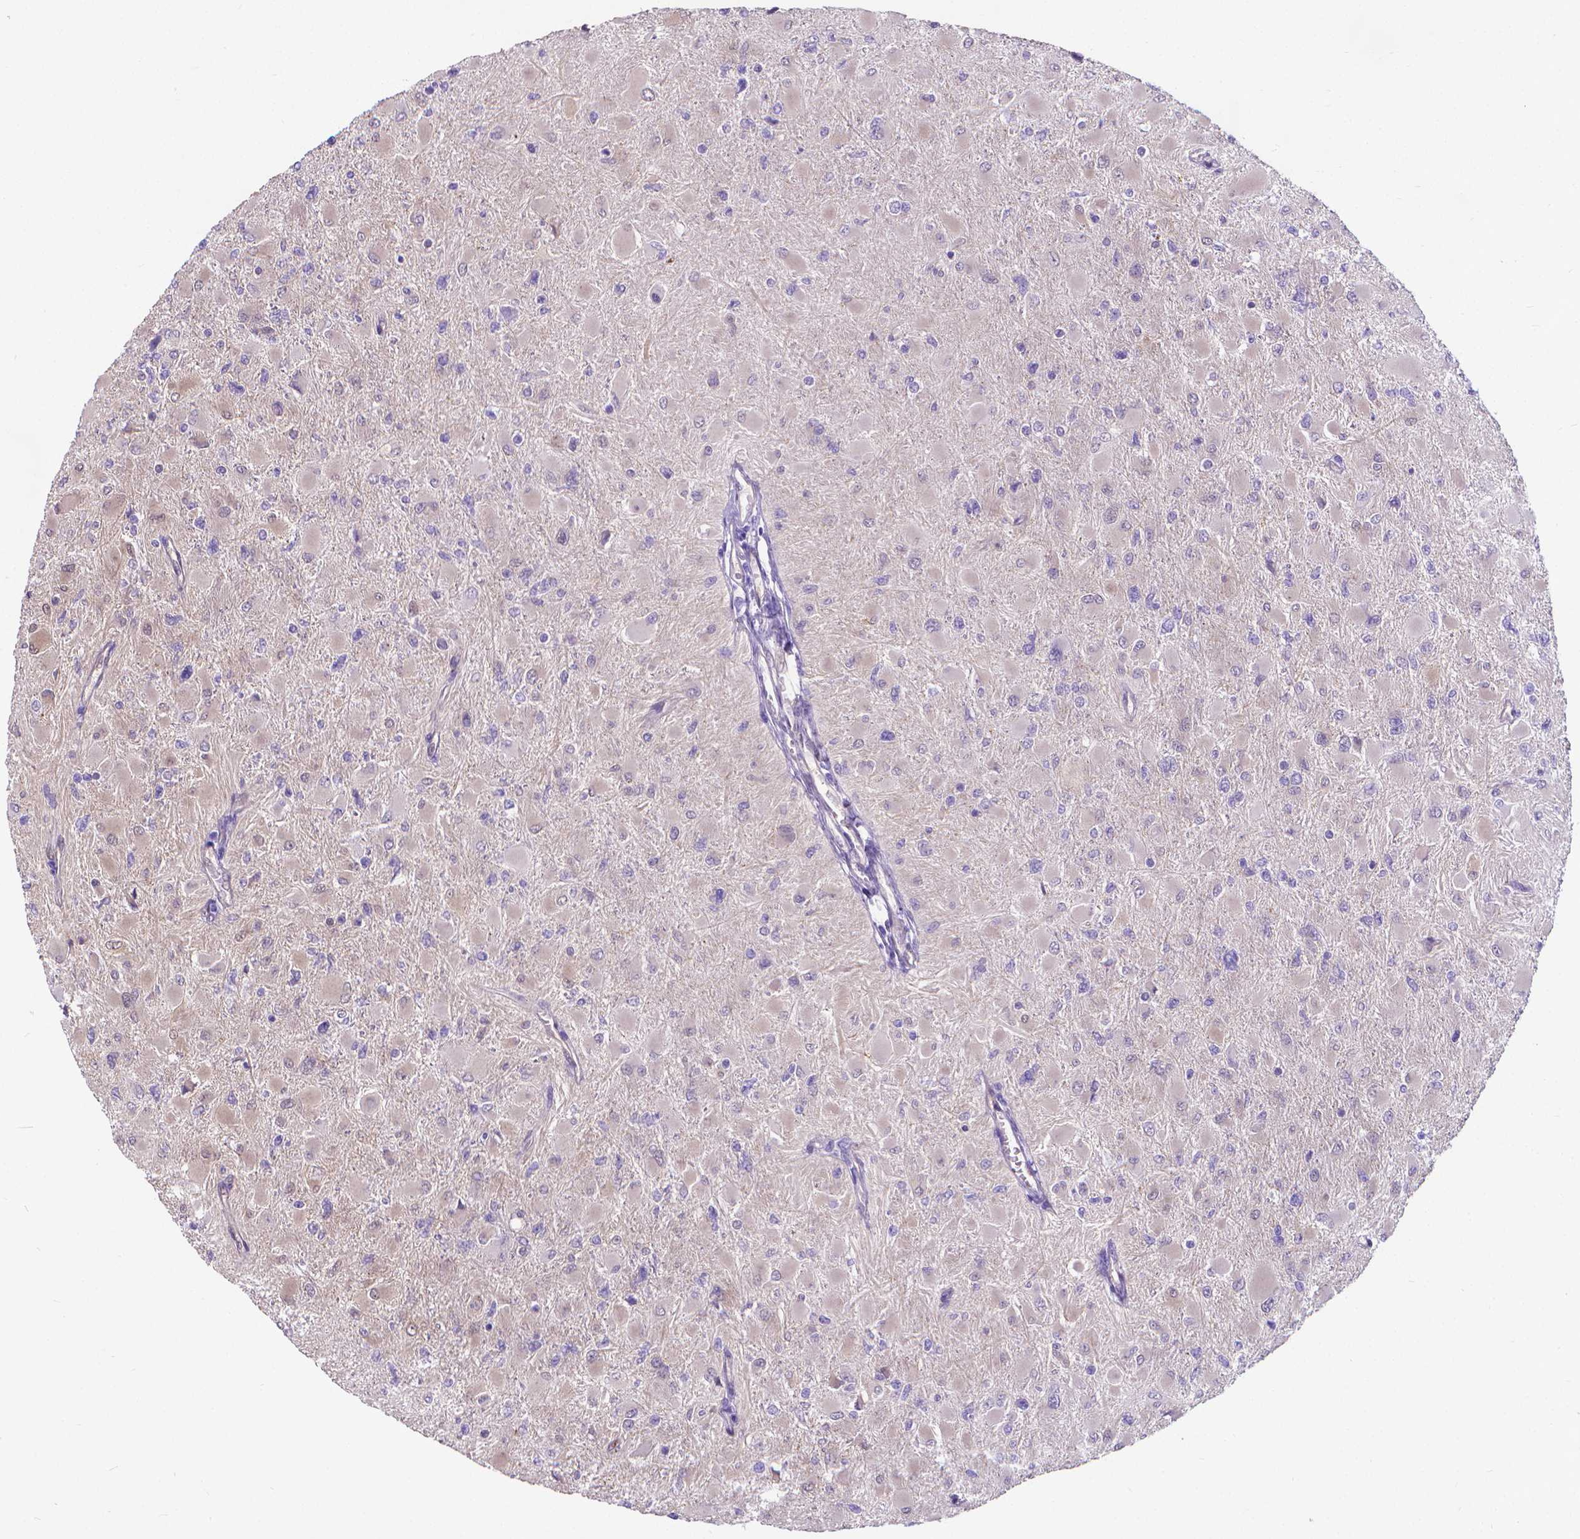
{"staining": {"intensity": "negative", "quantity": "none", "location": "none"}, "tissue": "glioma", "cell_type": "Tumor cells", "image_type": "cancer", "snomed": [{"axis": "morphology", "description": "Glioma, malignant, High grade"}, {"axis": "topography", "description": "Cerebral cortex"}], "caption": "High power microscopy histopathology image of an immunohistochemistry histopathology image of high-grade glioma (malignant), revealing no significant positivity in tumor cells.", "gene": "CLIC4", "patient": {"sex": "female", "age": 36}}